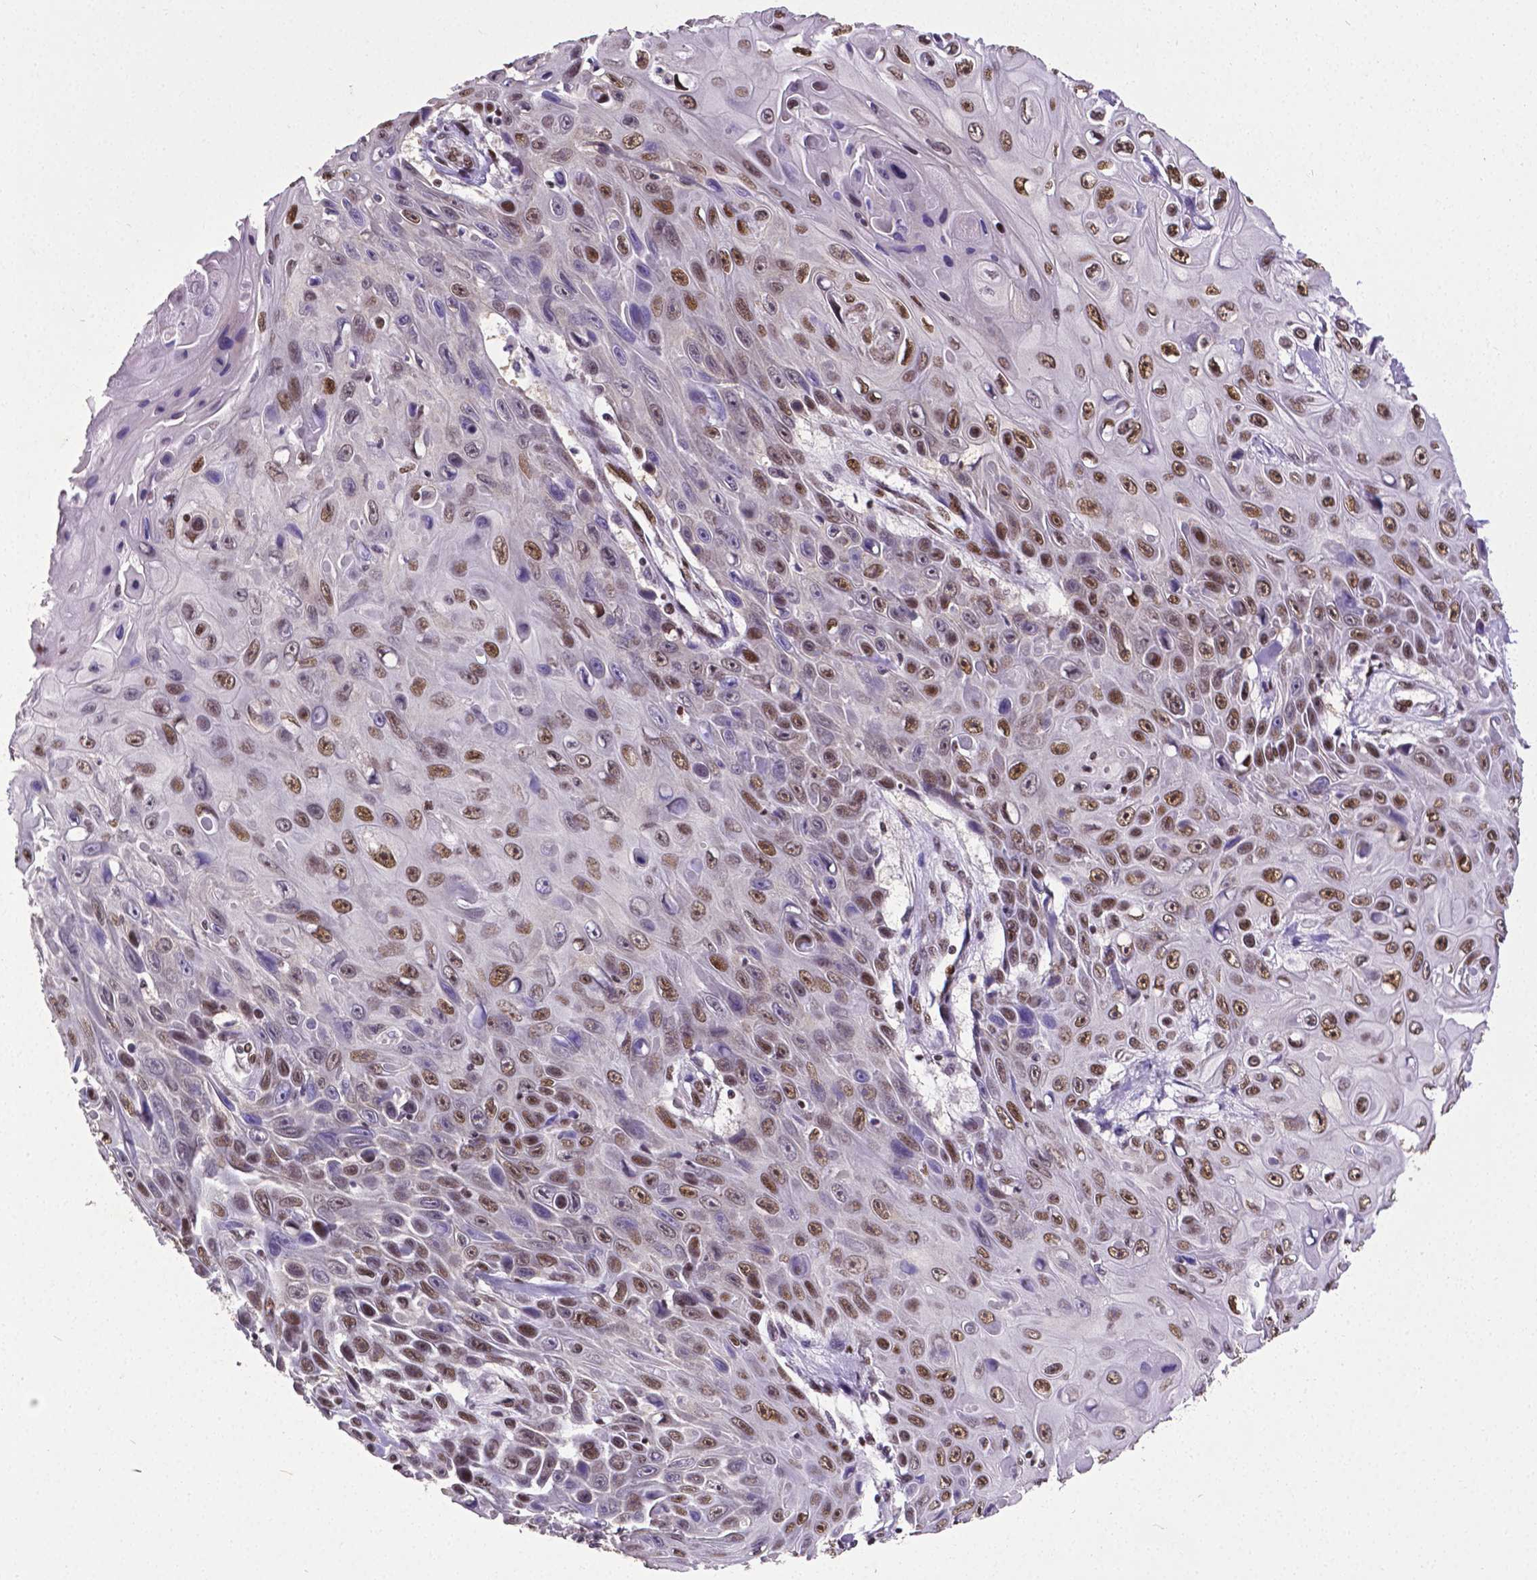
{"staining": {"intensity": "moderate", "quantity": ">75%", "location": "nuclear"}, "tissue": "skin cancer", "cell_type": "Tumor cells", "image_type": "cancer", "snomed": [{"axis": "morphology", "description": "Squamous cell carcinoma, NOS"}, {"axis": "topography", "description": "Skin"}], "caption": "Brown immunohistochemical staining in squamous cell carcinoma (skin) exhibits moderate nuclear positivity in about >75% of tumor cells. (brown staining indicates protein expression, while blue staining denotes nuclei).", "gene": "REST", "patient": {"sex": "male", "age": 82}}